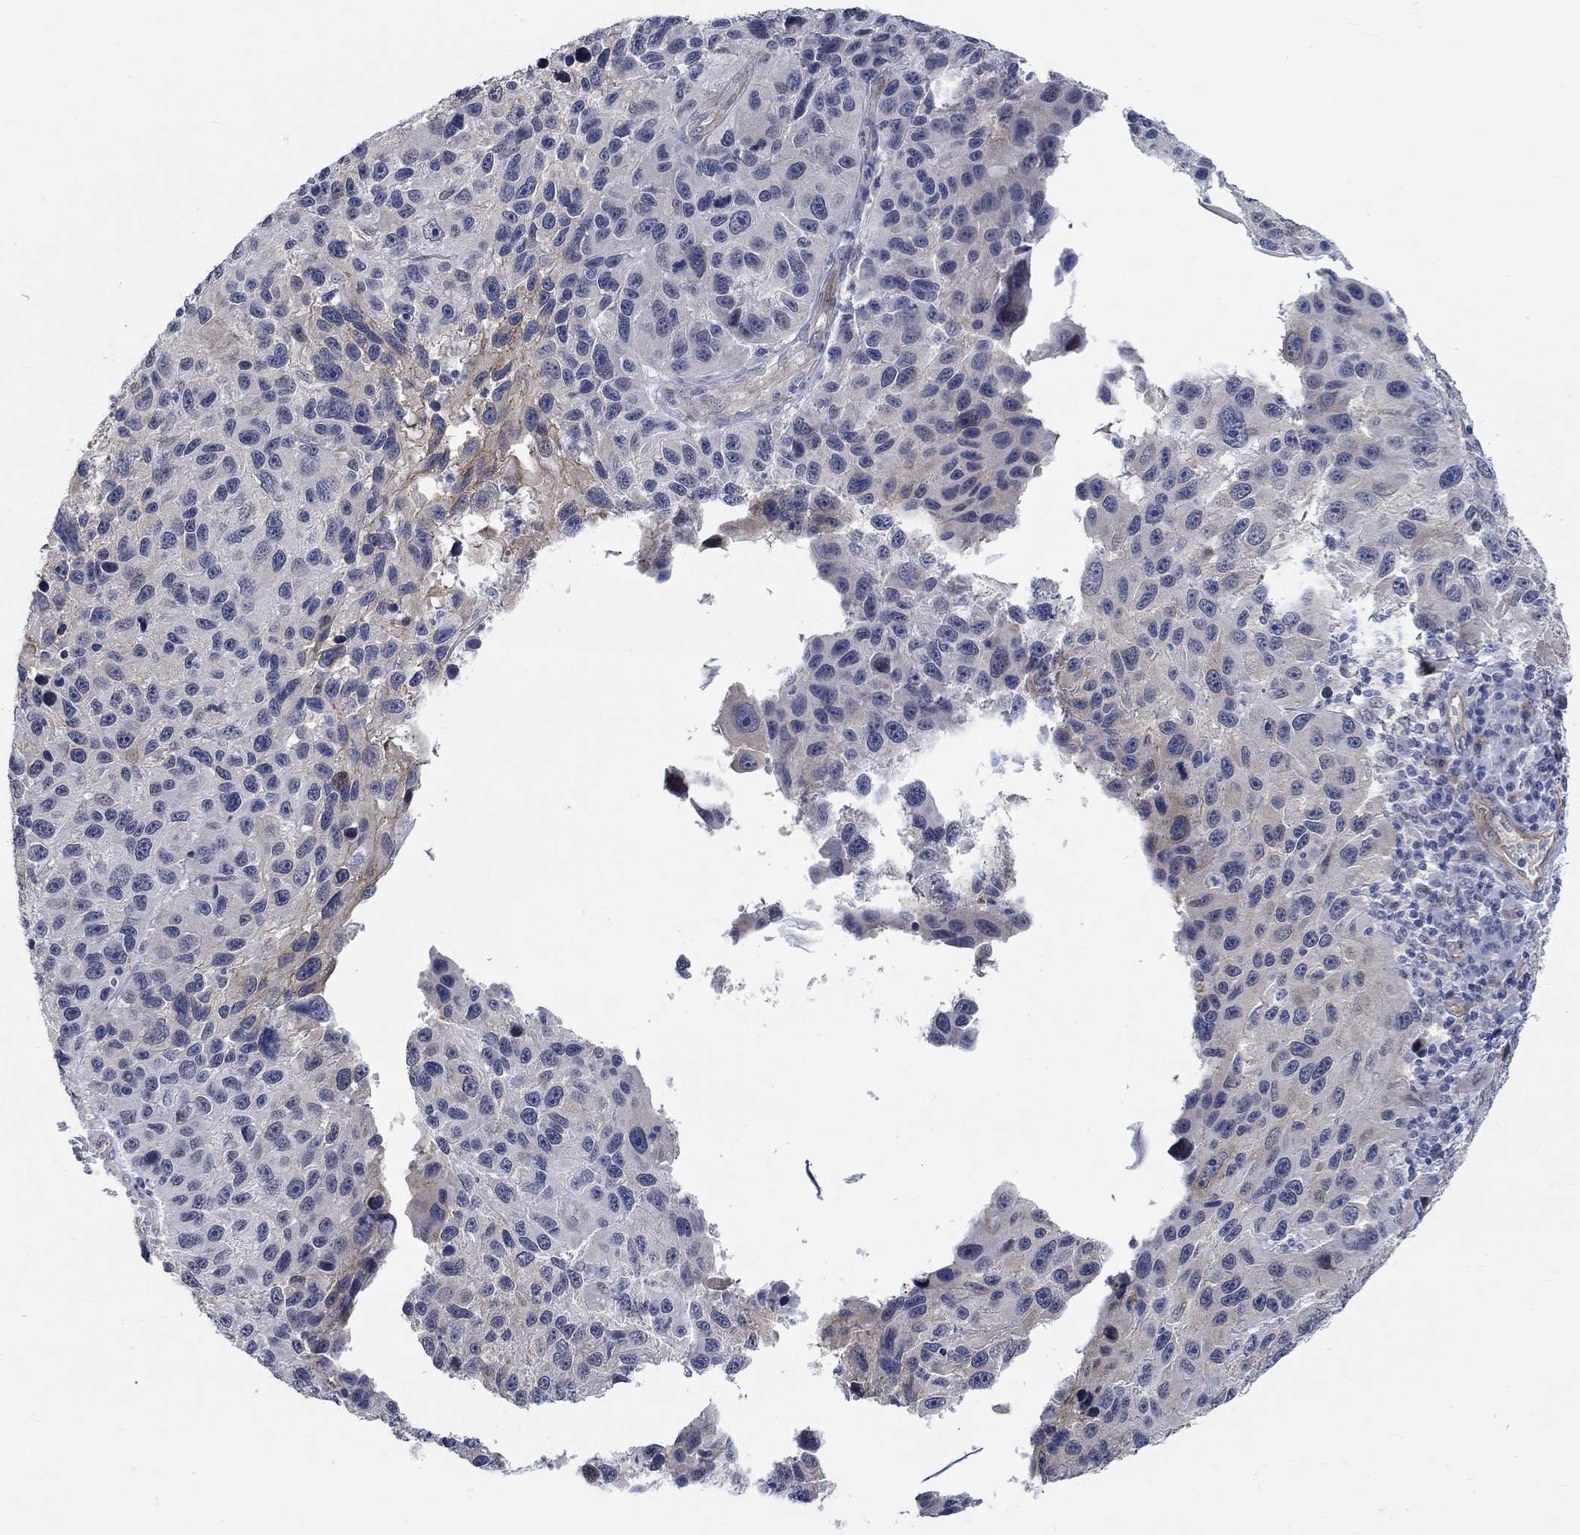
{"staining": {"intensity": "weak", "quantity": "<25%", "location": "cytoplasmic/membranous"}, "tissue": "melanoma", "cell_type": "Tumor cells", "image_type": "cancer", "snomed": [{"axis": "morphology", "description": "Malignant melanoma, NOS"}, {"axis": "topography", "description": "Skin"}], "caption": "An immunohistochemistry (IHC) image of melanoma is shown. There is no staining in tumor cells of melanoma.", "gene": "KCNH8", "patient": {"sex": "male", "age": 53}}